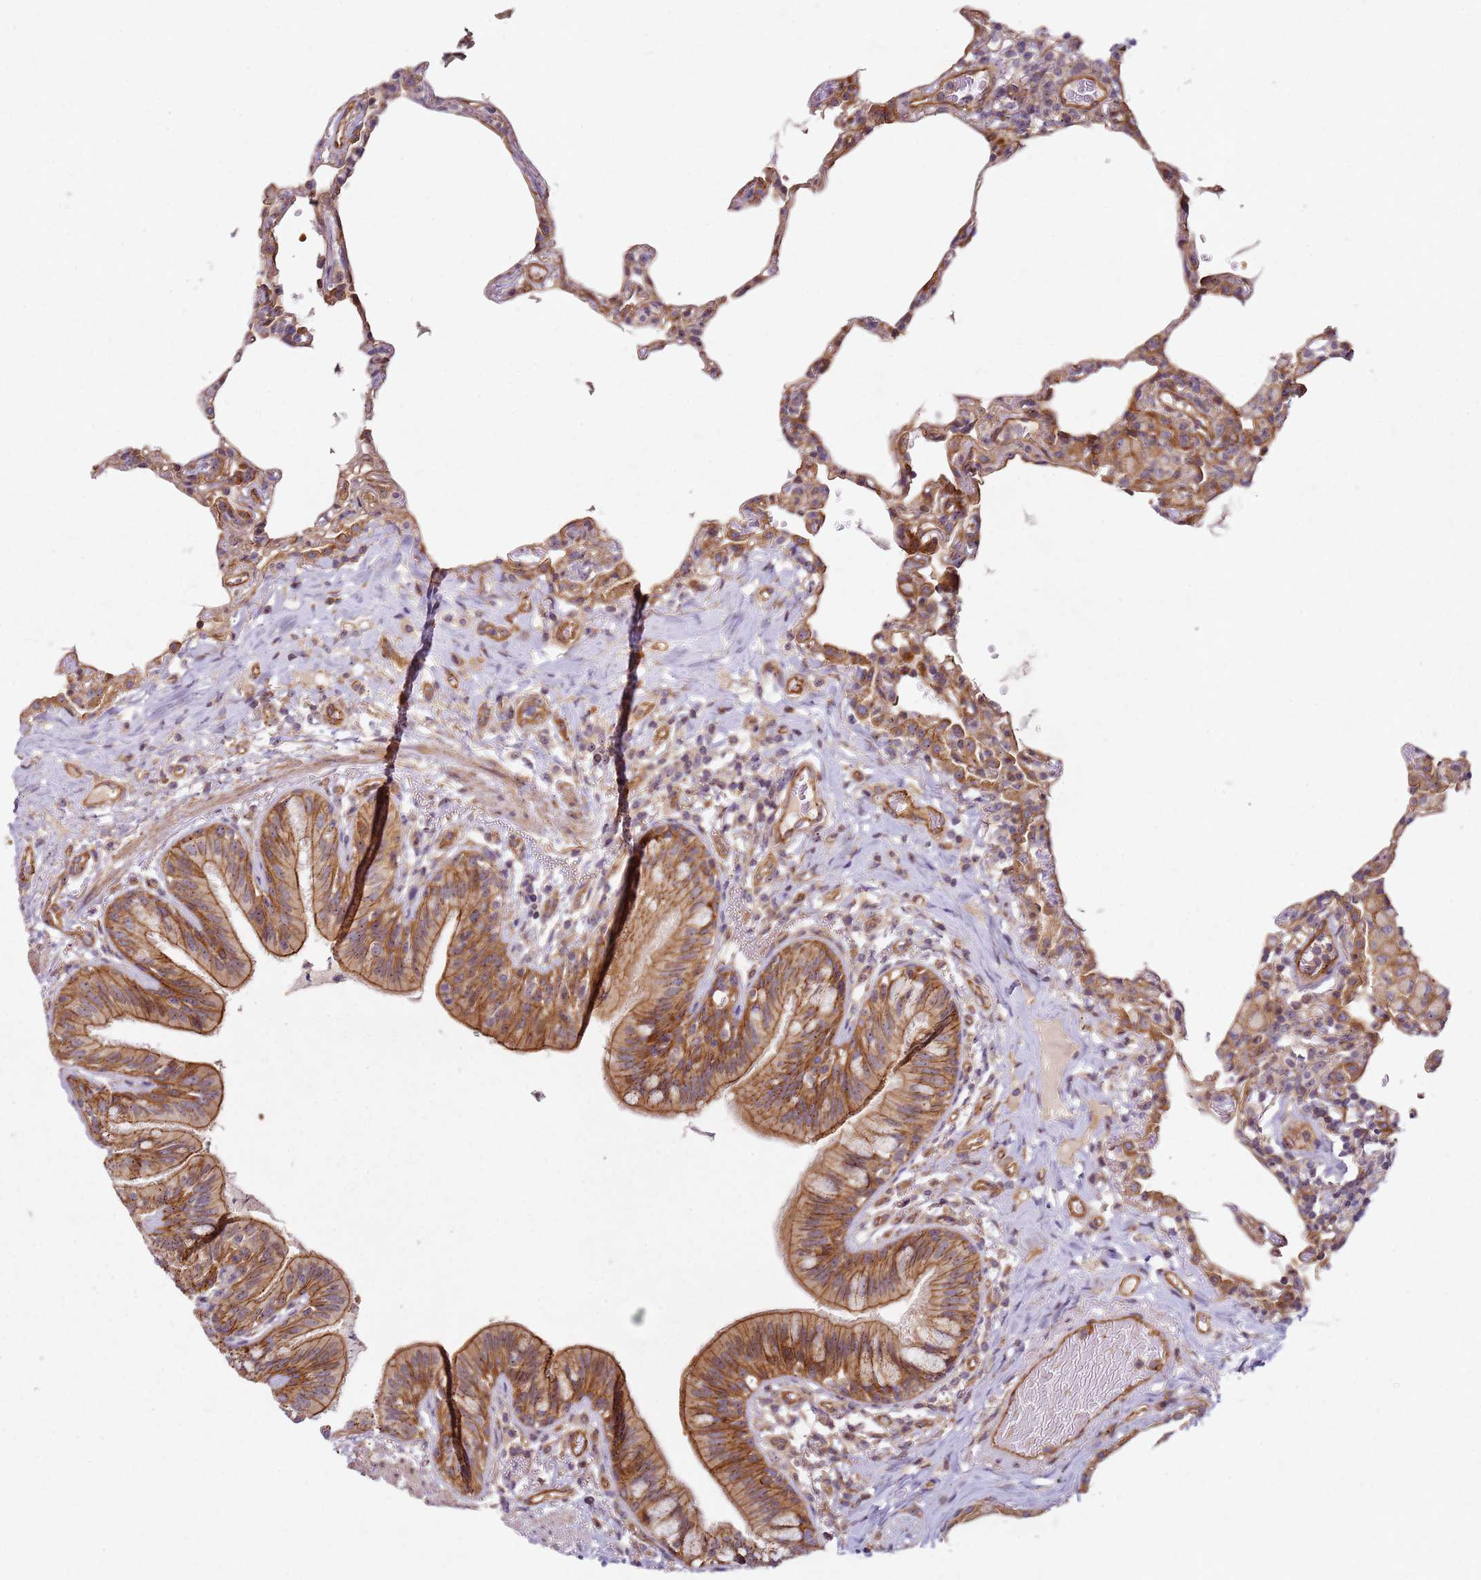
{"staining": {"intensity": "moderate", "quantity": ">75%", "location": "cytoplasmic/membranous"}, "tissue": "lung", "cell_type": "Alveolar cells", "image_type": "normal", "snomed": [{"axis": "morphology", "description": "Normal tissue, NOS"}, {"axis": "topography", "description": "Lung"}], "caption": "Lung stained with DAB (3,3'-diaminobenzidine) immunohistochemistry (IHC) demonstrates medium levels of moderate cytoplasmic/membranous expression in approximately >75% of alveolar cells. (DAB (3,3'-diaminobenzidine) IHC with brightfield microscopy, high magnification).", "gene": "C2CD4B", "patient": {"sex": "female", "age": 57}}